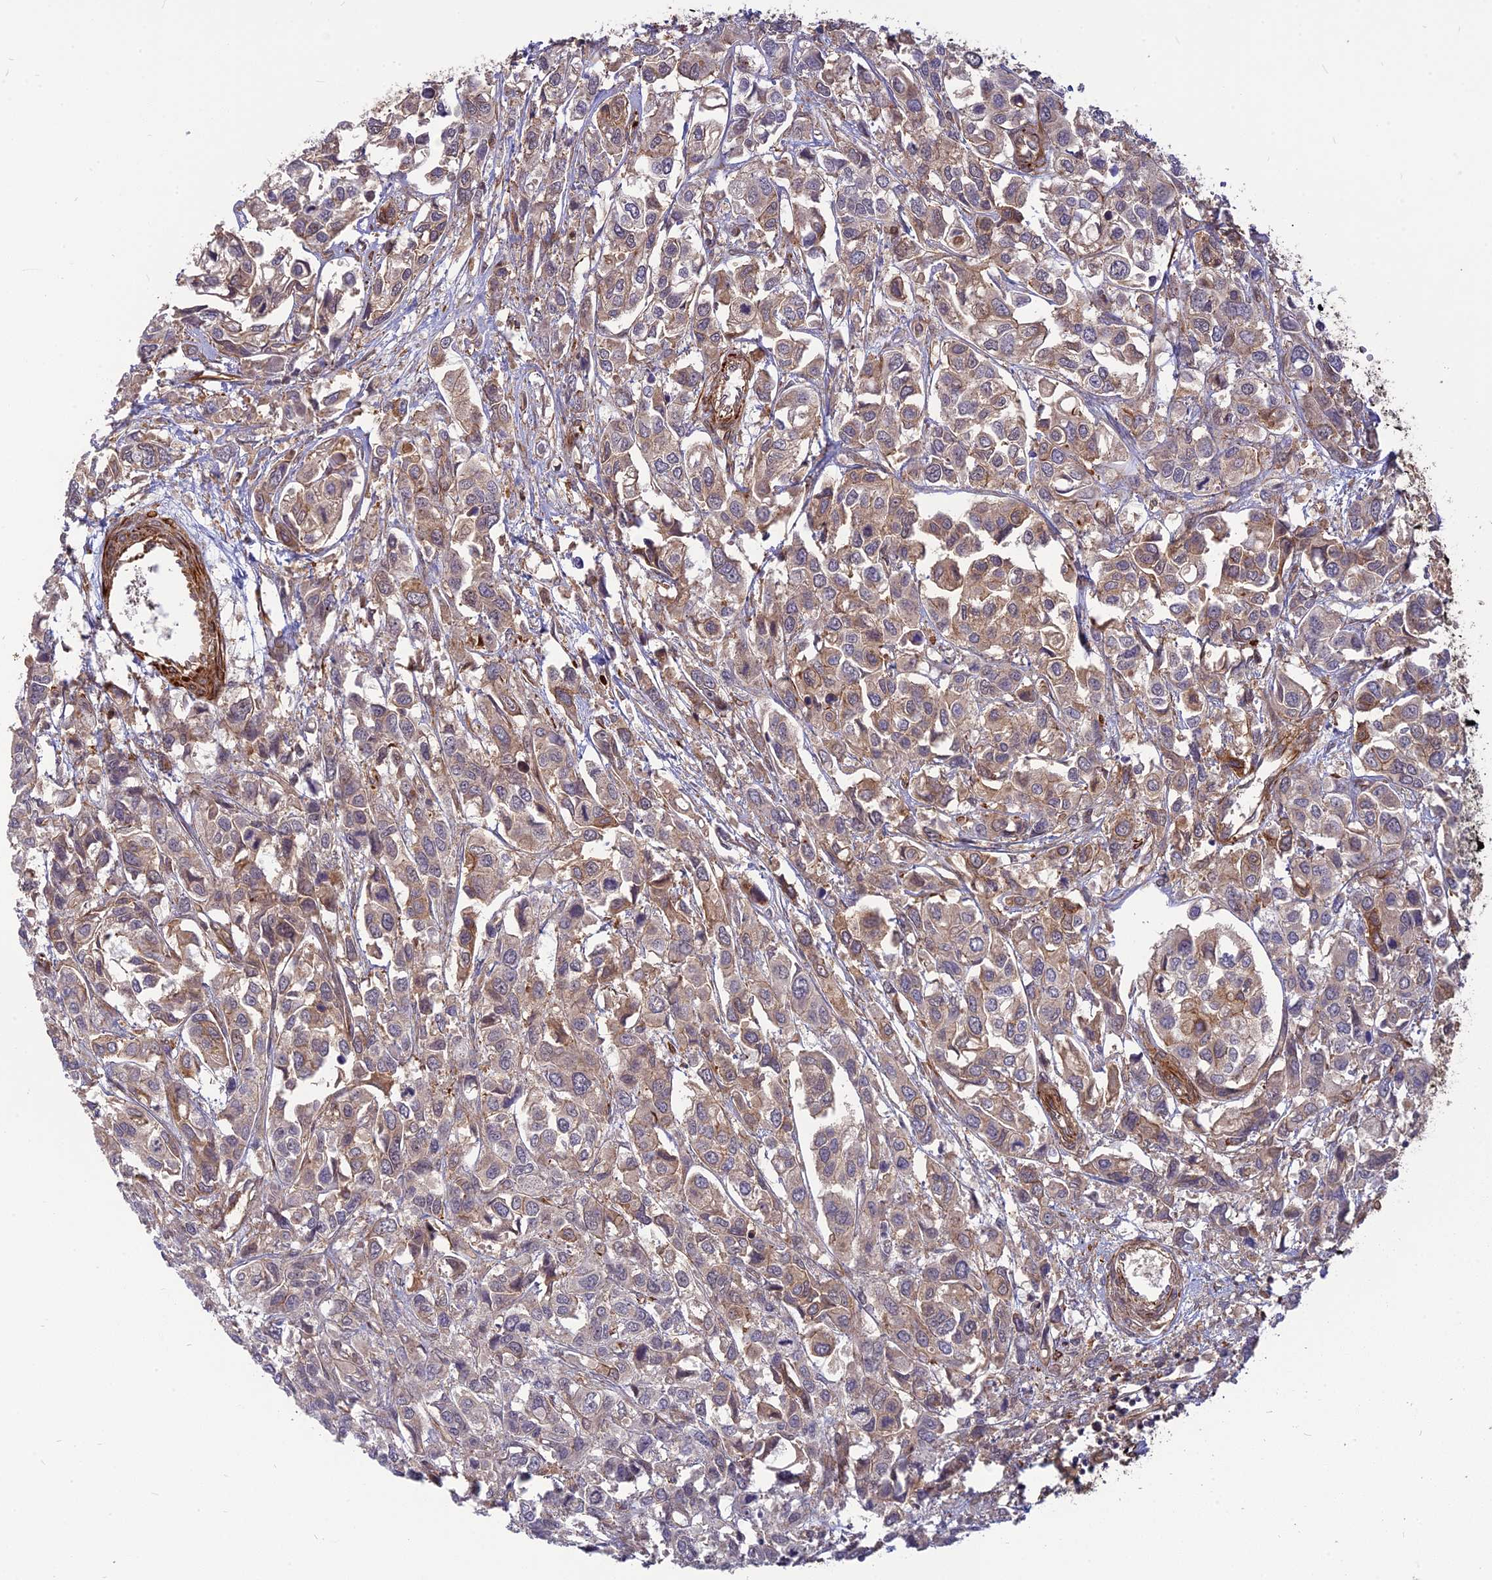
{"staining": {"intensity": "weak", "quantity": "25%-75%", "location": "cytoplasmic/membranous"}, "tissue": "urothelial cancer", "cell_type": "Tumor cells", "image_type": "cancer", "snomed": [{"axis": "morphology", "description": "Urothelial carcinoma, High grade"}, {"axis": "topography", "description": "Urinary bladder"}], "caption": "Immunohistochemical staining of urothelial cancer reveals weak cytoplasmic/membranous protein positivity in about 25%-75% of tumor cells.", "gene": "PHLDB3", "patient": {"sex": "male", "age": 67}}